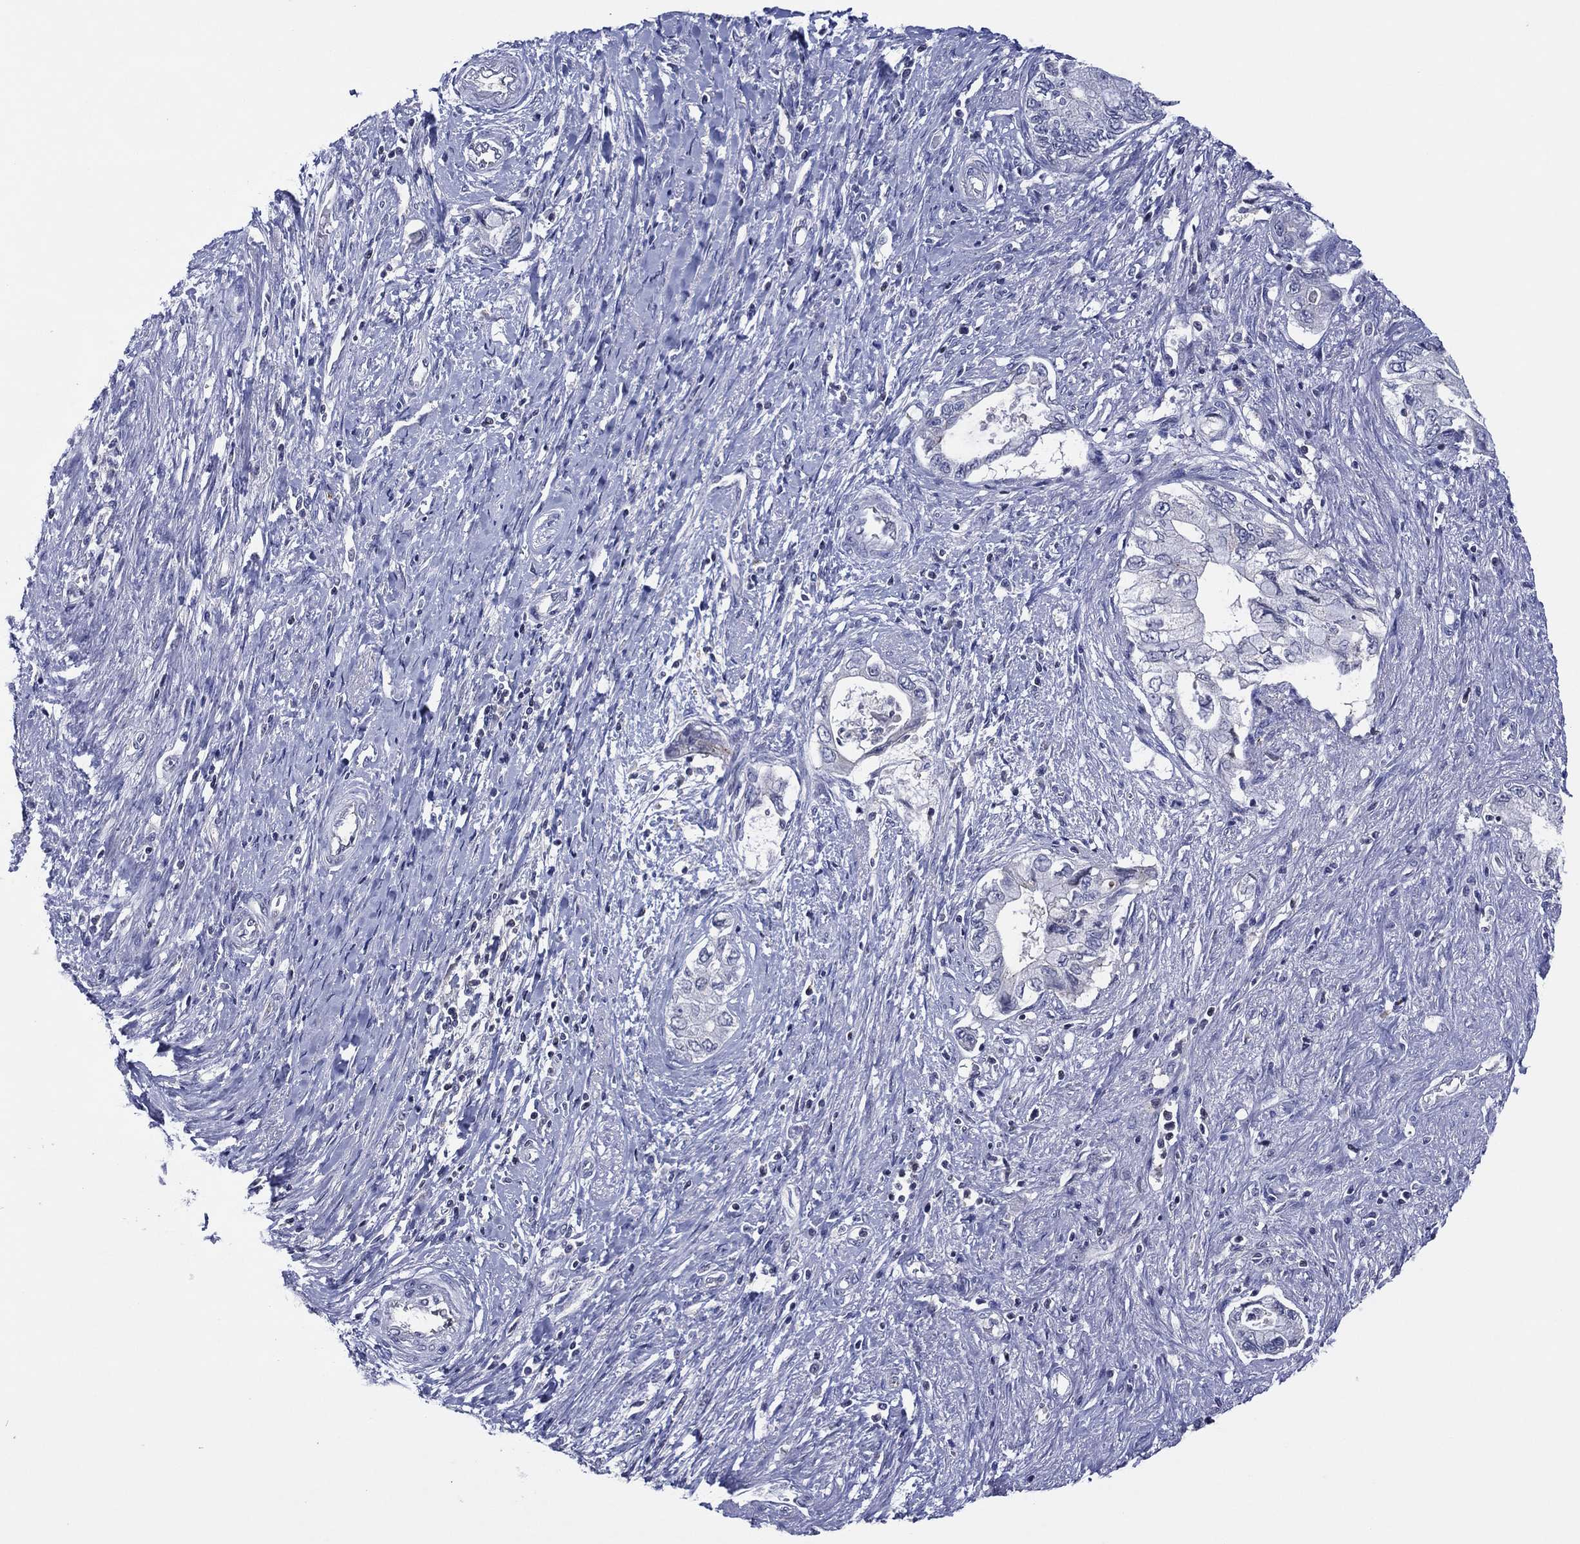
{"staining": {"intensity": "negative", "quantity": "none", "location": "none"}, "tissue": "pancreatic cancer", "cell_type": "Tumor cells", "image_type": "cancer", "snomed": [{"axis": "morphology", "description": "Adenocarcinoma, NOS"}, {"axis": "topography", "description": "Pancreas"}], "caption": "Adenocarcinoma (pancreatic) was stained to show a protein in brown. There is no significant expression in tumor cells.", "gene": "TRIM31", "patient": {"sex": "female", "age": 73}}